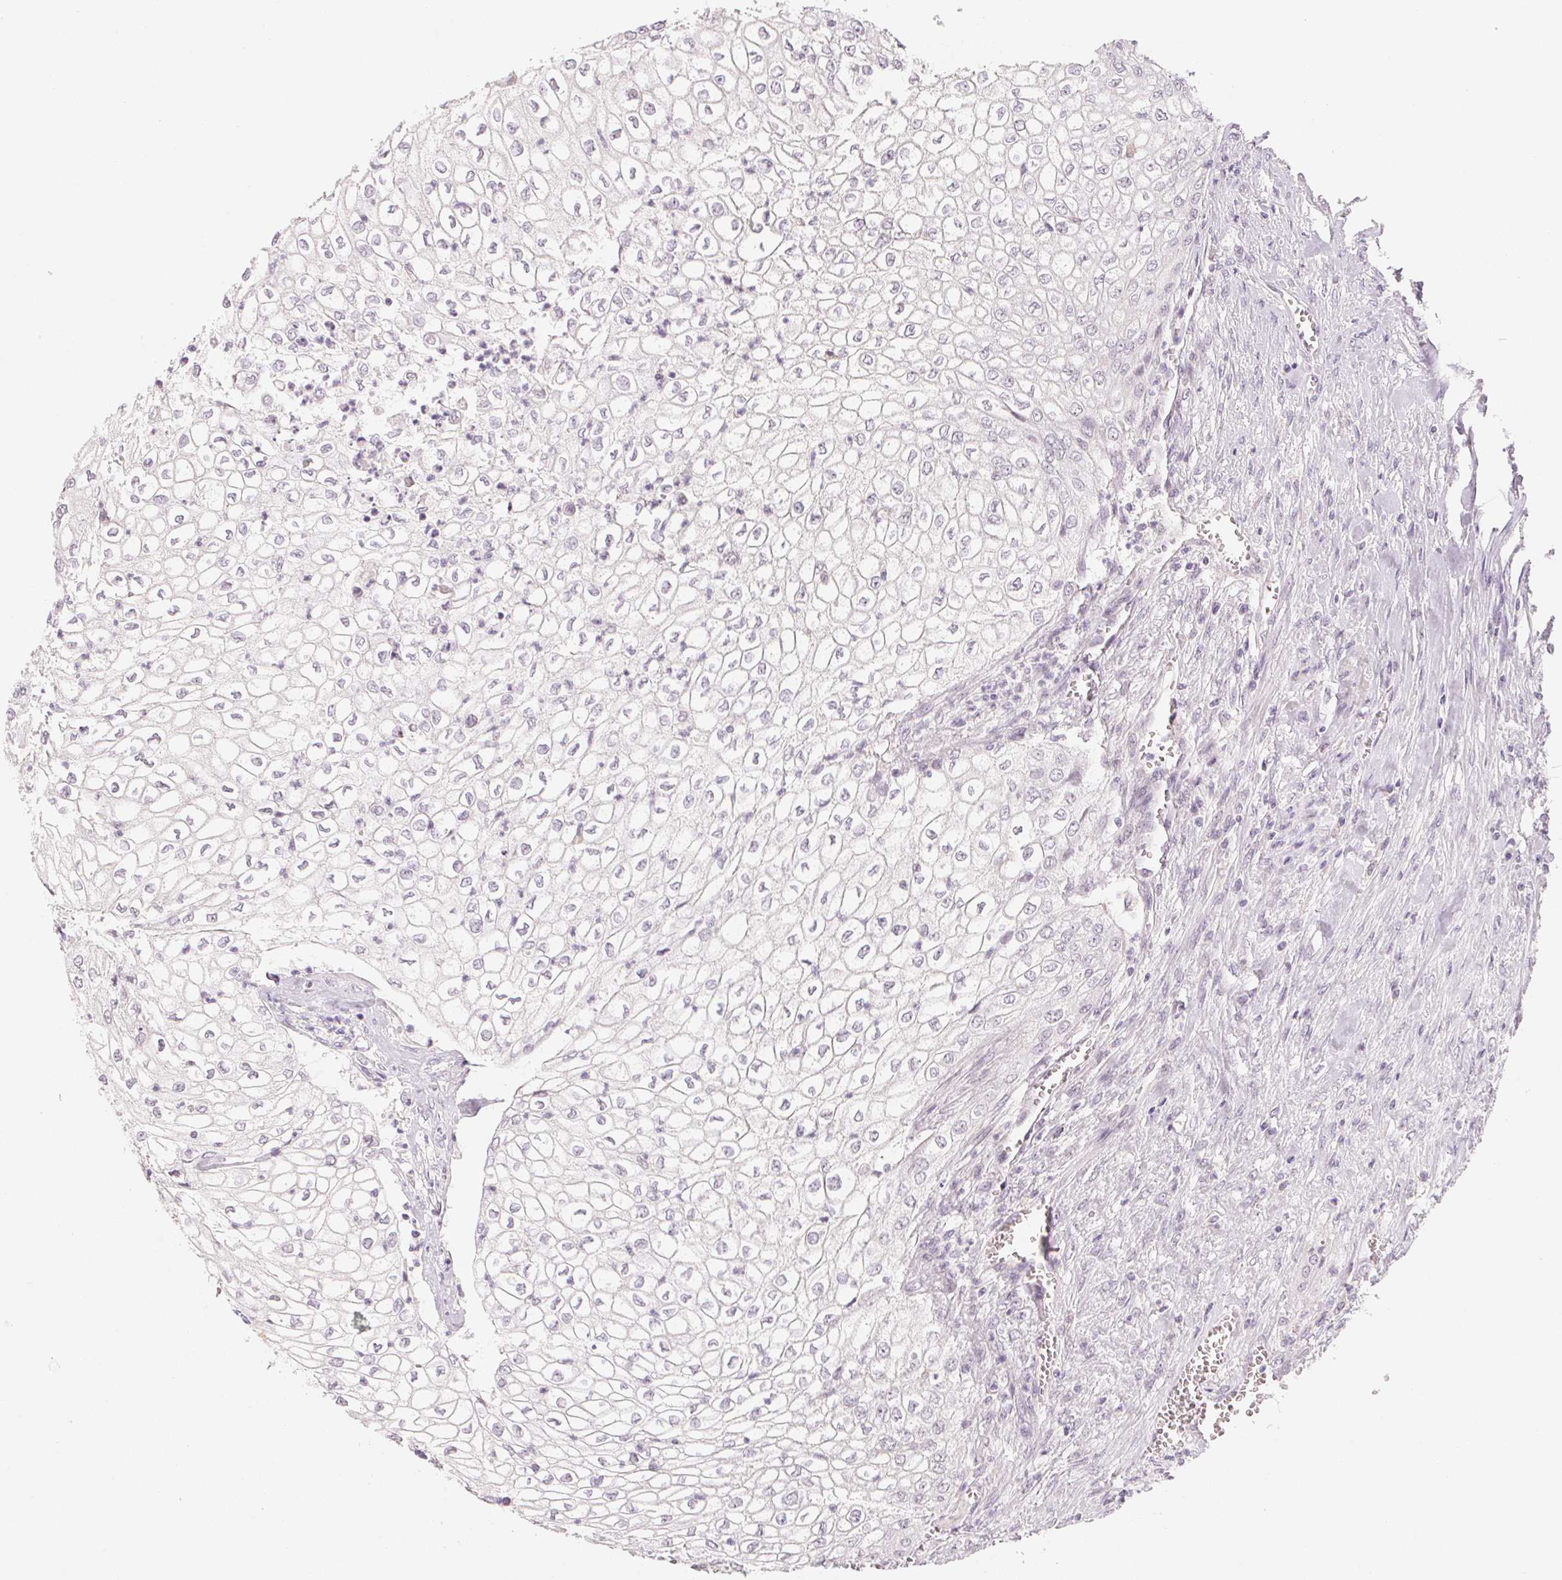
{"staining": {"intensity": "negative", "quantity": "none", "location": "none"}, "tissue": "urothelial cancer", "cell_type": "Tumor cells", "image_type": "cancer", "snomed": [{"axis": "morphology", "description": "Urothelial carcinoma, High grade"}, {"axis": "topography", "description": "Urinary bladder"}], "caption": "Urothelial cancer stained for a protein using immunohistochemistry shows no staining tumor cells.", "gene": "ANKRD31", "patient": {"sex": "male", "age": 62}}